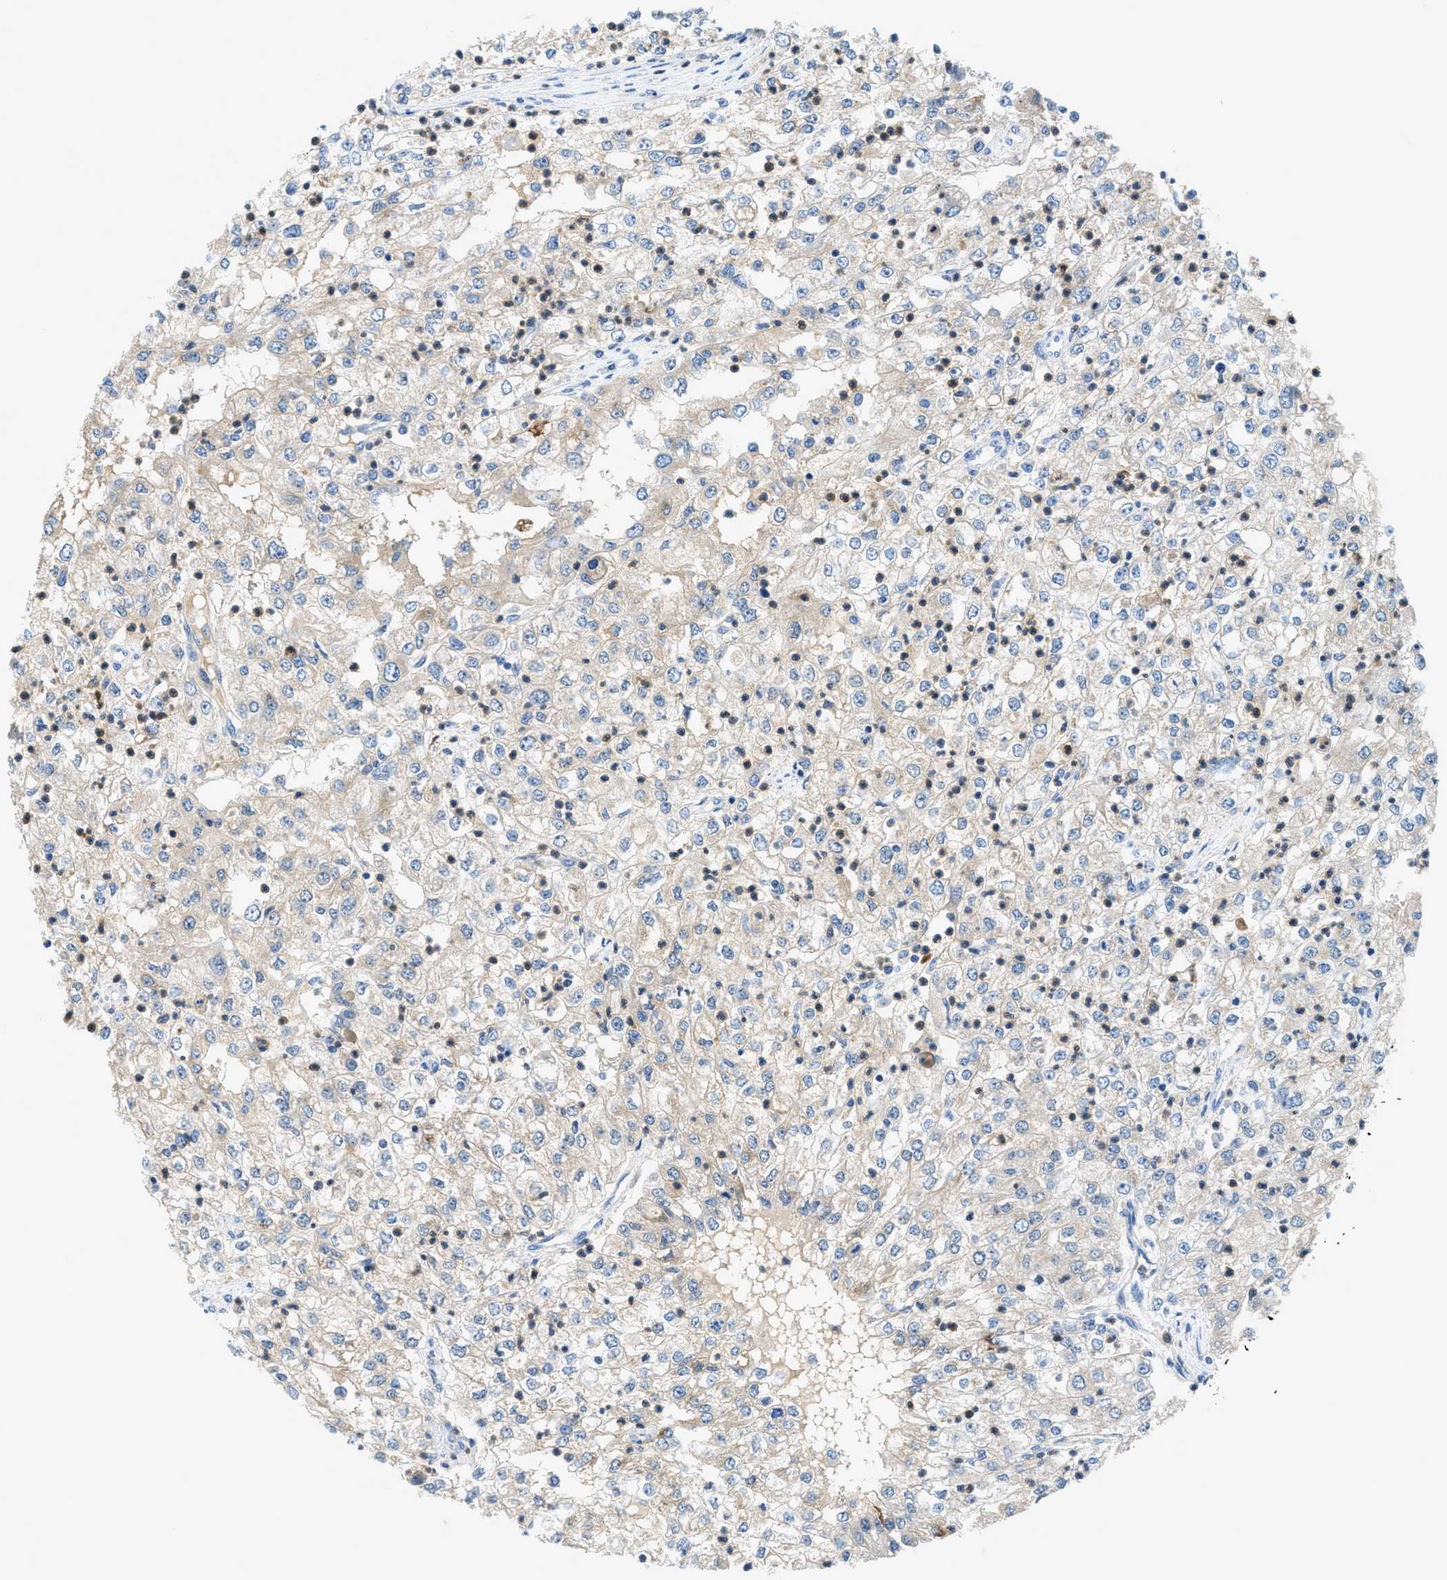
{"staining": {"intensity": "negative", "quantity": "none", "location": "none"}, "tissue": "renal cancer", "cell_type": "Tumor cells", "image_type": "cancer", "snomed": [{"axis": "morphology", "description": "Adenocarcinoma, NOS"}, {"axis": "topography", "description": "Kidney"}], "caption": "High power microscopy image of an IHC histopathology image of renal adenocarcinoma, revealing no significant expression in tumor cells.", "gene": "ADGRE3", "patient": {"sex": "female", "age": 54}}